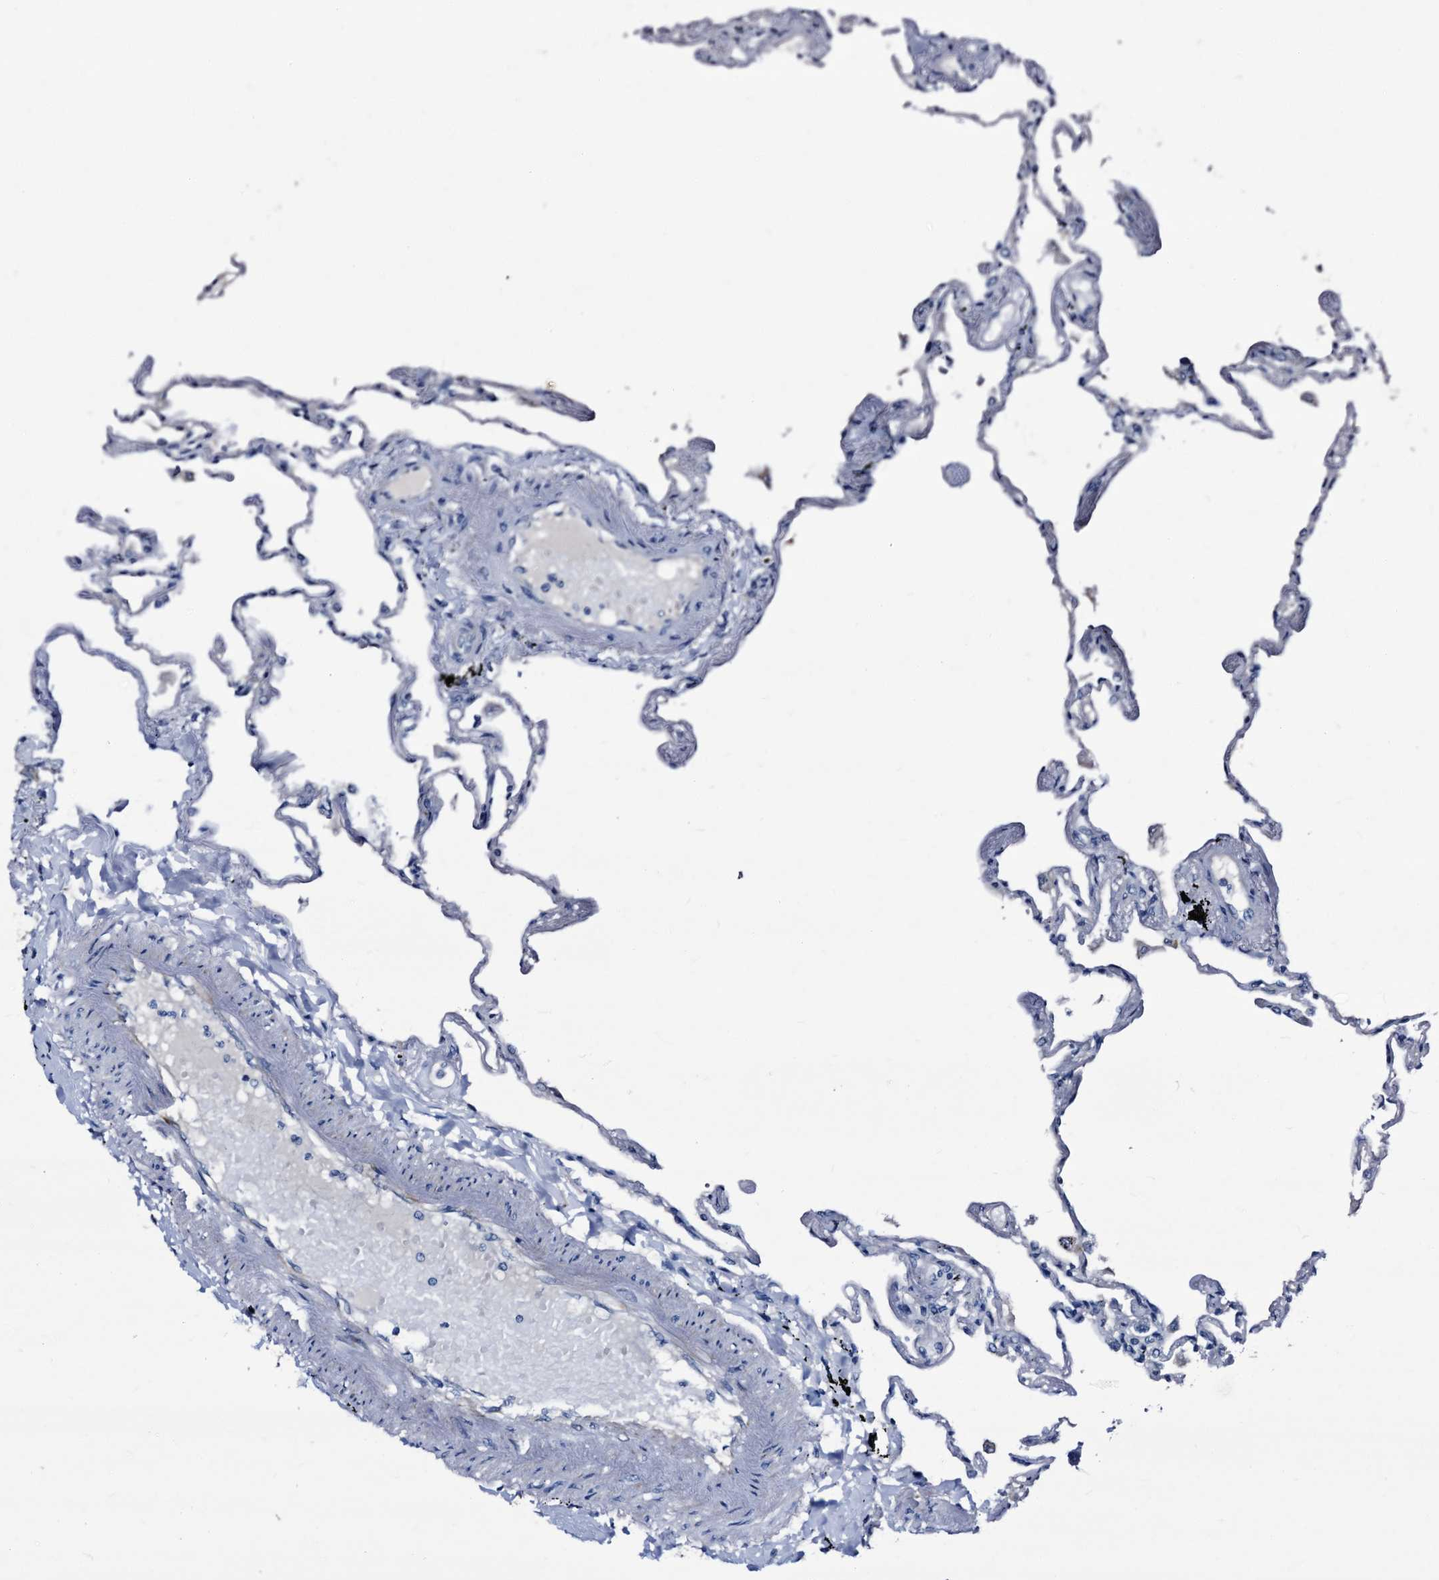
{"staining": {"intensity": "negative", "quantity": "none", "location": "none"}, "tissue": "lung", "cell_type": "Alveolar cells", "image_type": "normal", "snomed": [{"axis": "morphology", "description": "Normal tissue, NOS"}, {"axis": "topography", "description": "Lung"}], "caption": "A histopathology image of lung stained for a protein exhibits no brown staining in alveolar cells. The staining is performed using DAB (3,3'-diaminobenzidine) brown chromogen with nuclei counter-stained in using hematoxylin.", "gene": "EMG1", "patient": {"sex": "female", "age": 67}}